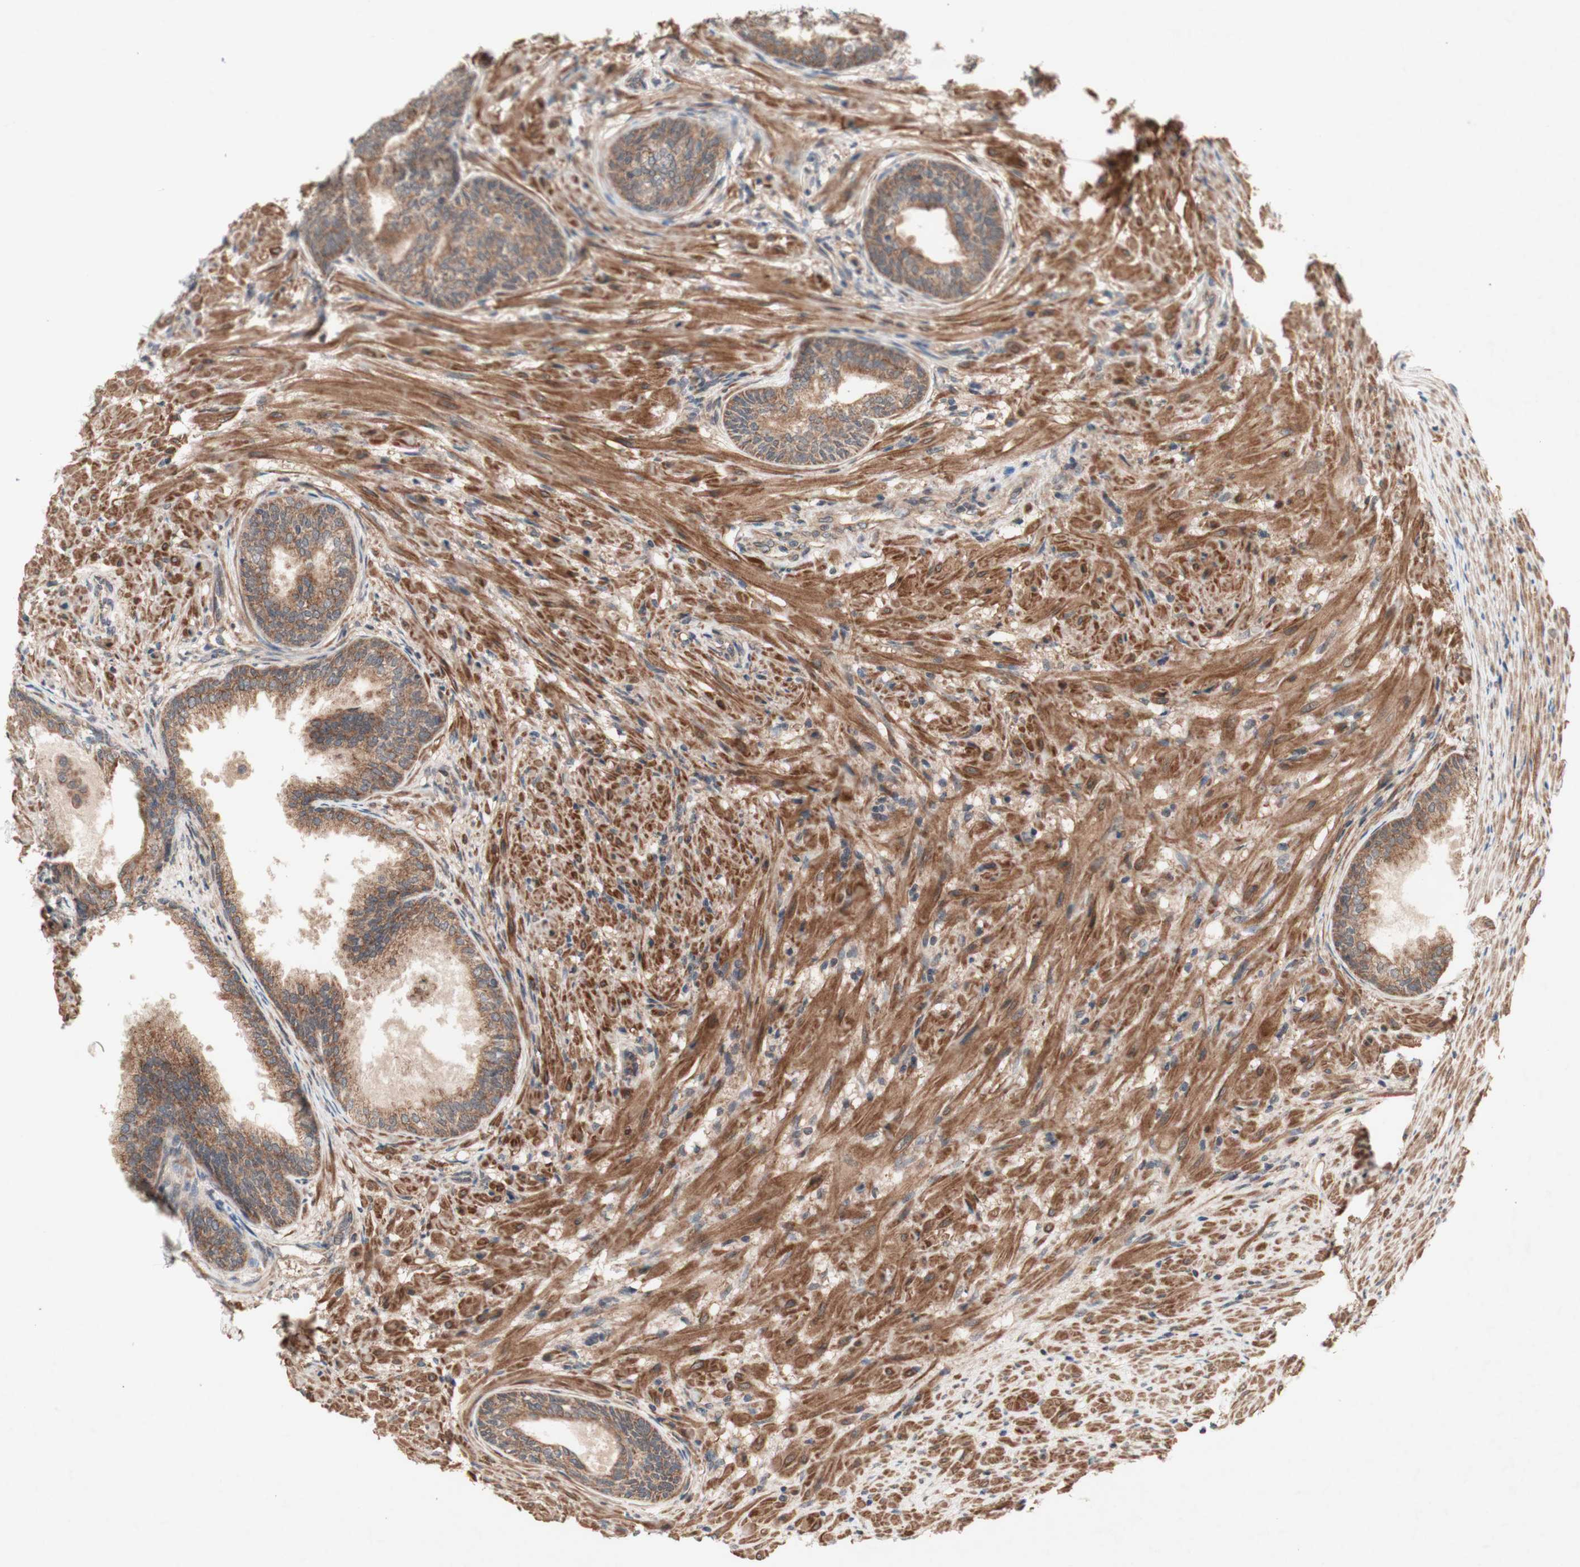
{"staining": {"intensity": "moderate", "quantity": ">75%", "location": "cytoplasmic/membranous"}, "tissue": "prostate", "cell_type": "Glandular cells", "image_type": "normal", "snomed": [{"axis": "morphology", "description": "Normal tissue, NOS"}, {"axis": "topography", "description": "Prostate"}], "caption": "Brown immunohistochemical staining in benign human prostate demonstrates moderate cytoplasmic/membranous expression in about >75% of glandular cells. (DAB IHC with brightfield microscopy, high magnification).", "gene": "DDOST", "patient": {"sex": "male", "age": 76}}